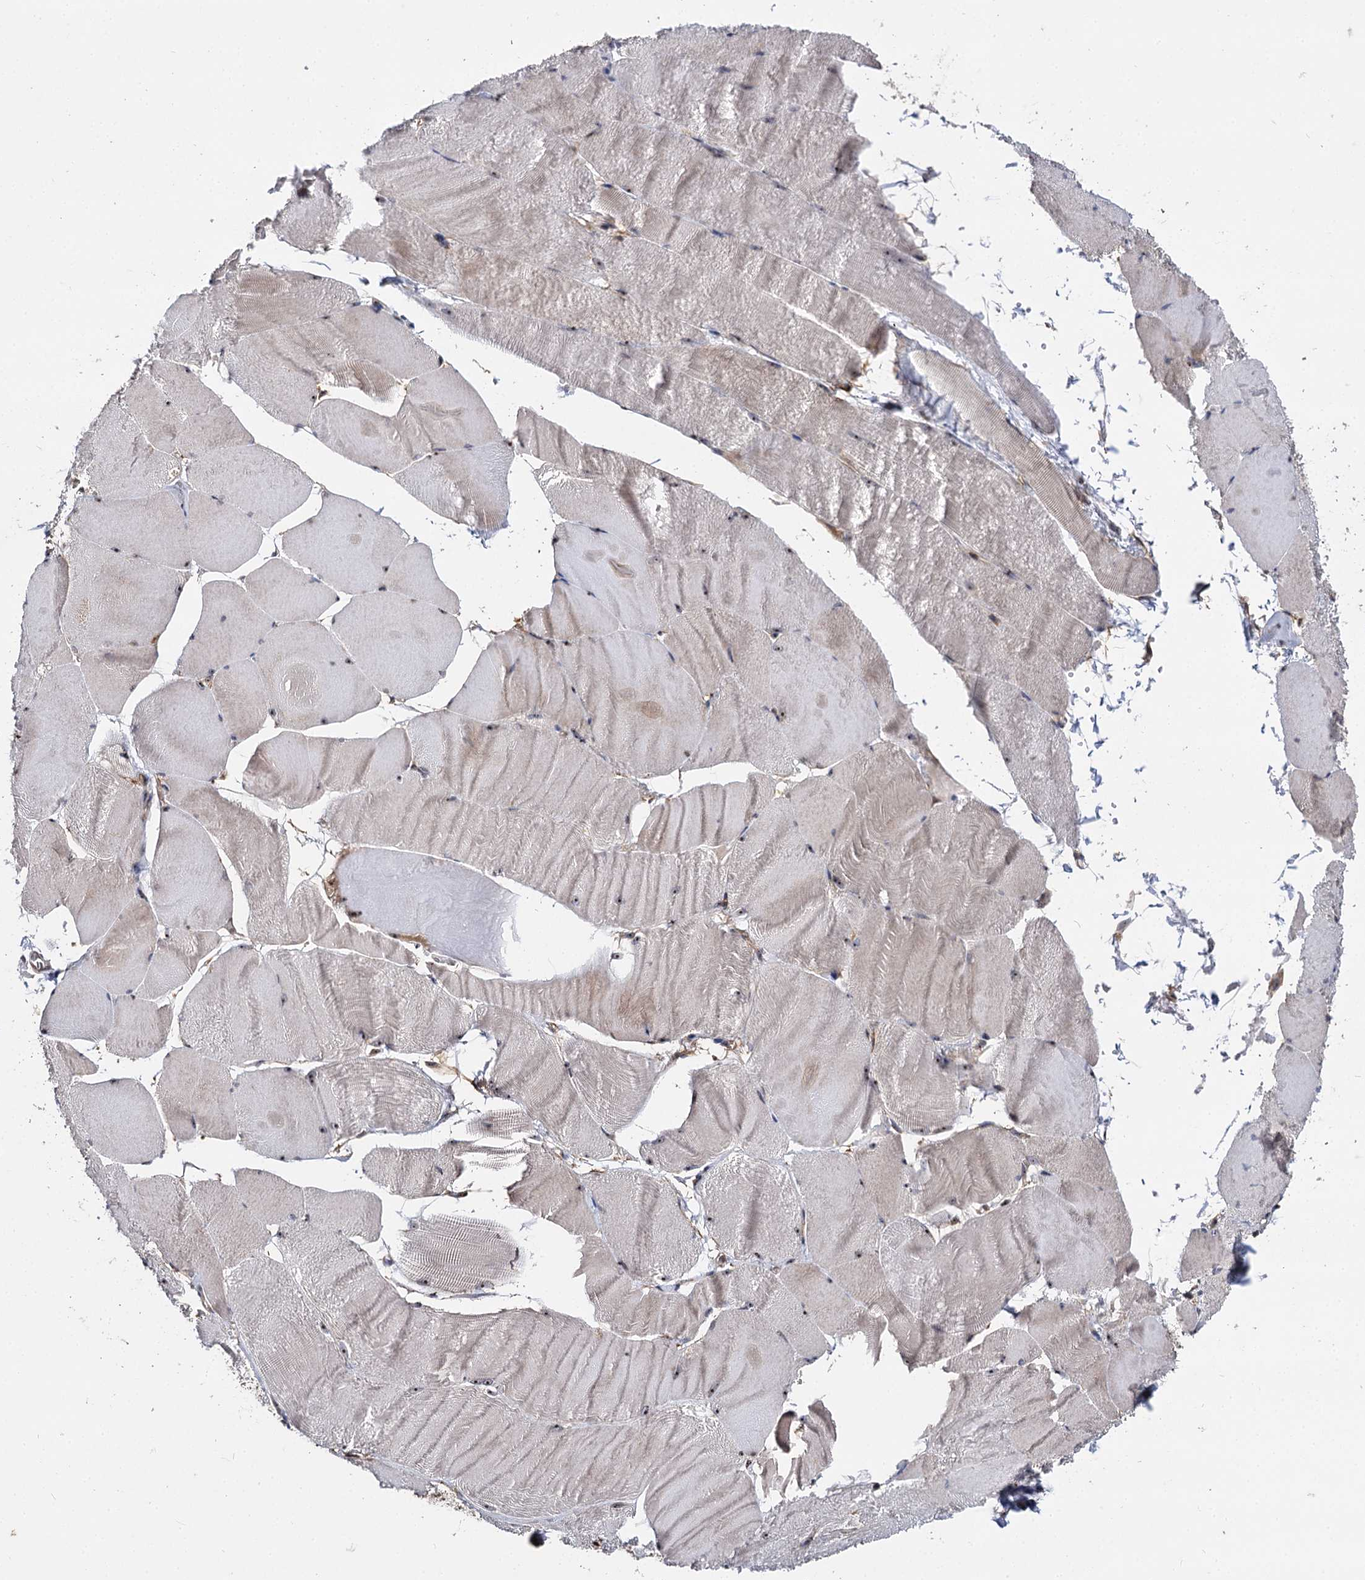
{"staining": {"intensity": "weak", "quantity": "25%-75%", "location": "cytoplasmic/membranous,nuclear"}, "tissue": "skeletal muscle", "cell_type": "Myocytes", "image_type": "normal", "snomed": [{"axis": "morphology", "description": "Normal tissue, NOS"}, {"axis": "morphology", "description": "Basal cell carcinoma"}, {"axis": "topography", "description": "Skeletal muscle"}], "caption": "Immunohistochemistry (IHC) histopathology image of normal skeletal muscle: human skeletal muscle stained using IHC exhibits low levels of weak protein expression localized specifically in the cytoplasmic/membranous,nuclear of myocytes, appearing as a cytoplasmic/membranous,nuclear brown color.", "gene": "SUPT20H", "patient": {"sex": "female", "age": 64}}